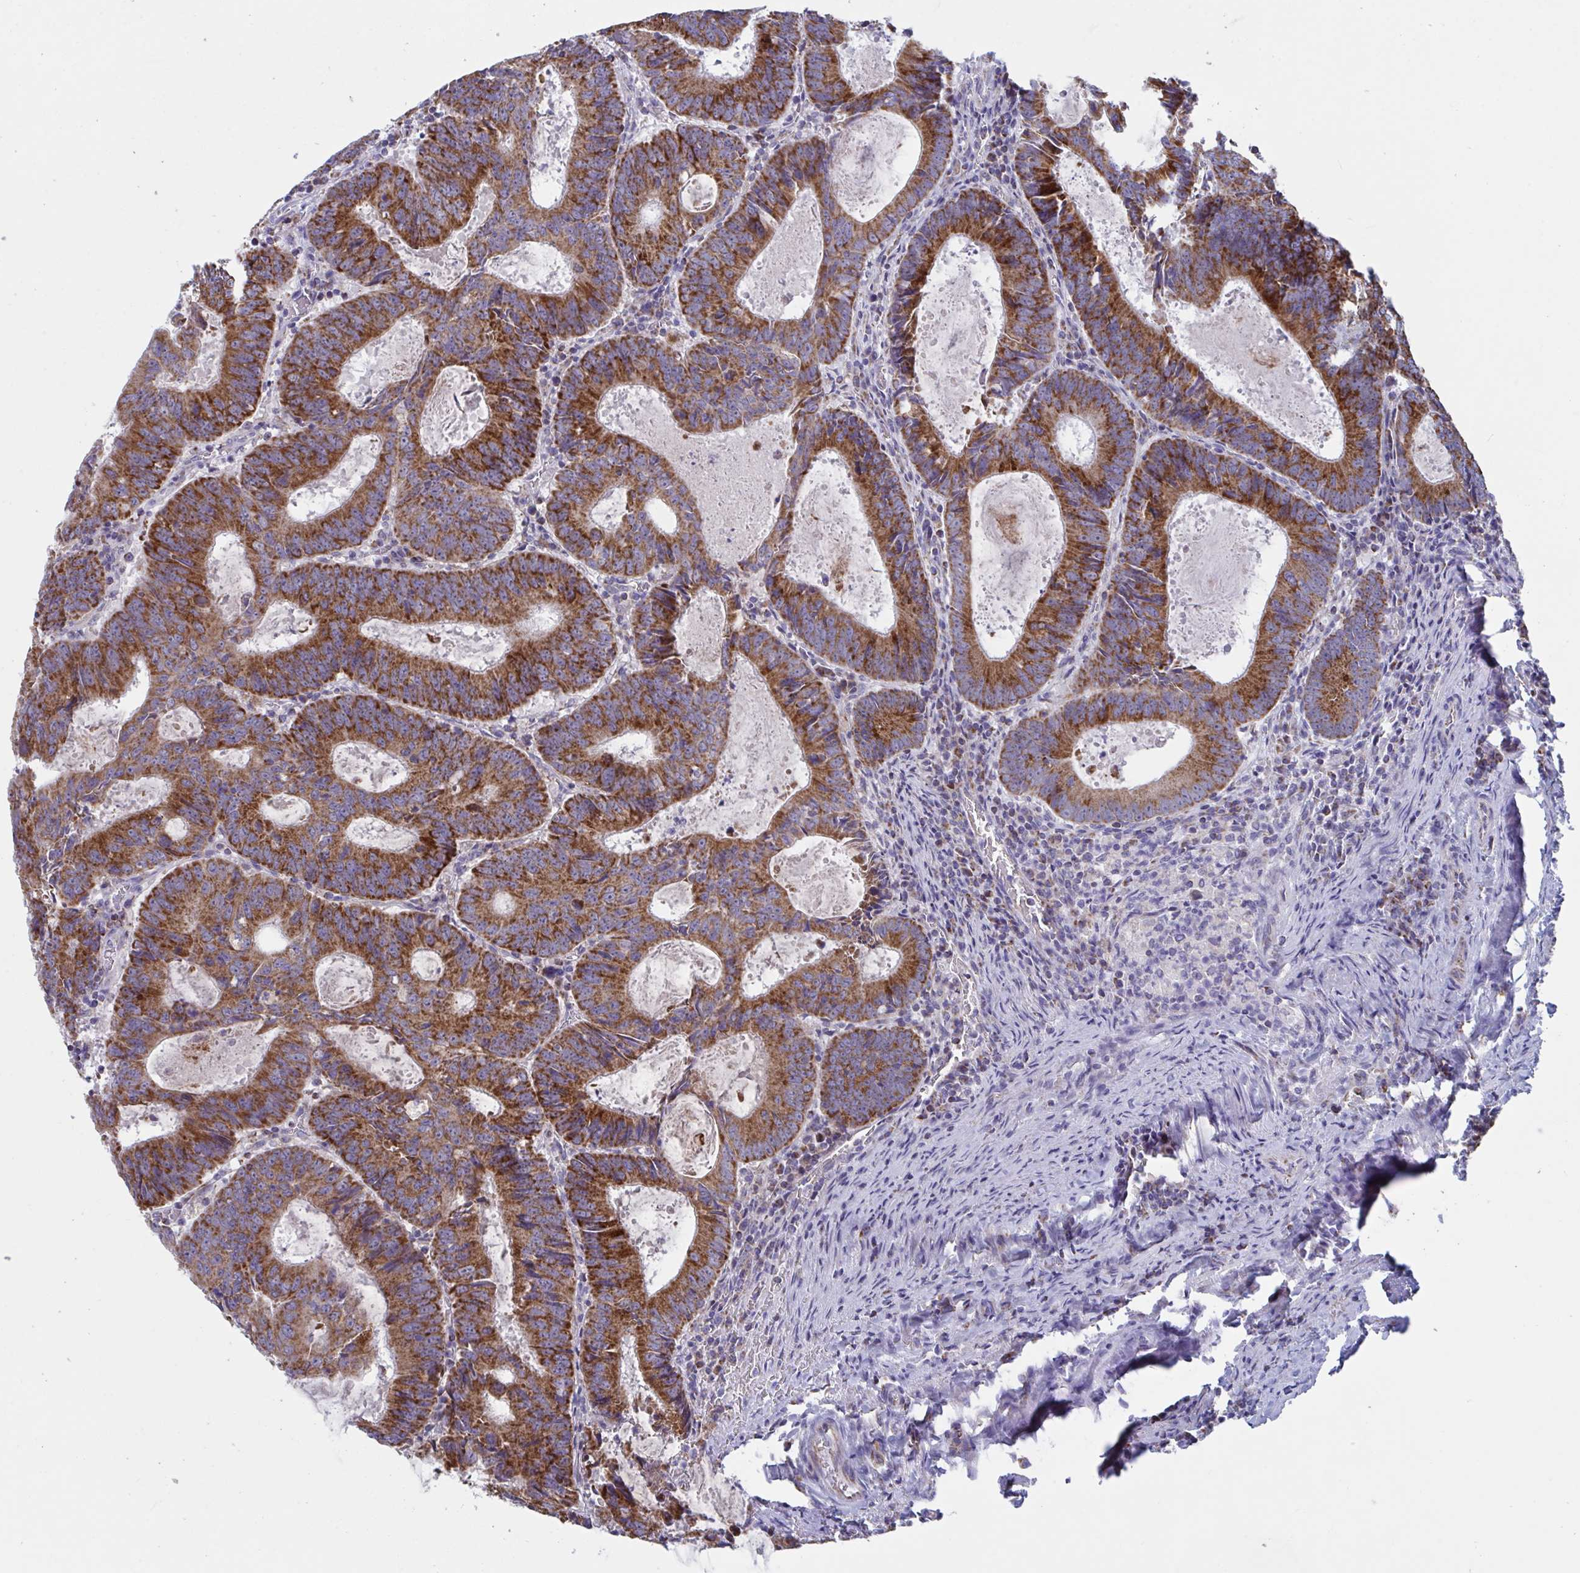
{"staining": {"intensity": "strong", "quantity": ">75%", "location": "cytoplasmic/membranous"}, "tissue": "colorectal cancer", "cell_type": "Tumor cells", "image_type": "cancer", "snomed": [{"axis": "morphology", "description": "Adenocarcinoma, NOS"}, {"axis": "topography", "description": "Colon"}], "caption": "This photomicrograph reveals IHC staining of human colorectal cancer (adenocarcinoma), with high strong cytoplasmic/membranous positivity in approximately >75% of tumor cells.", "gene": "BCAT2", "patient": {"sex": "male", "age": 67}}